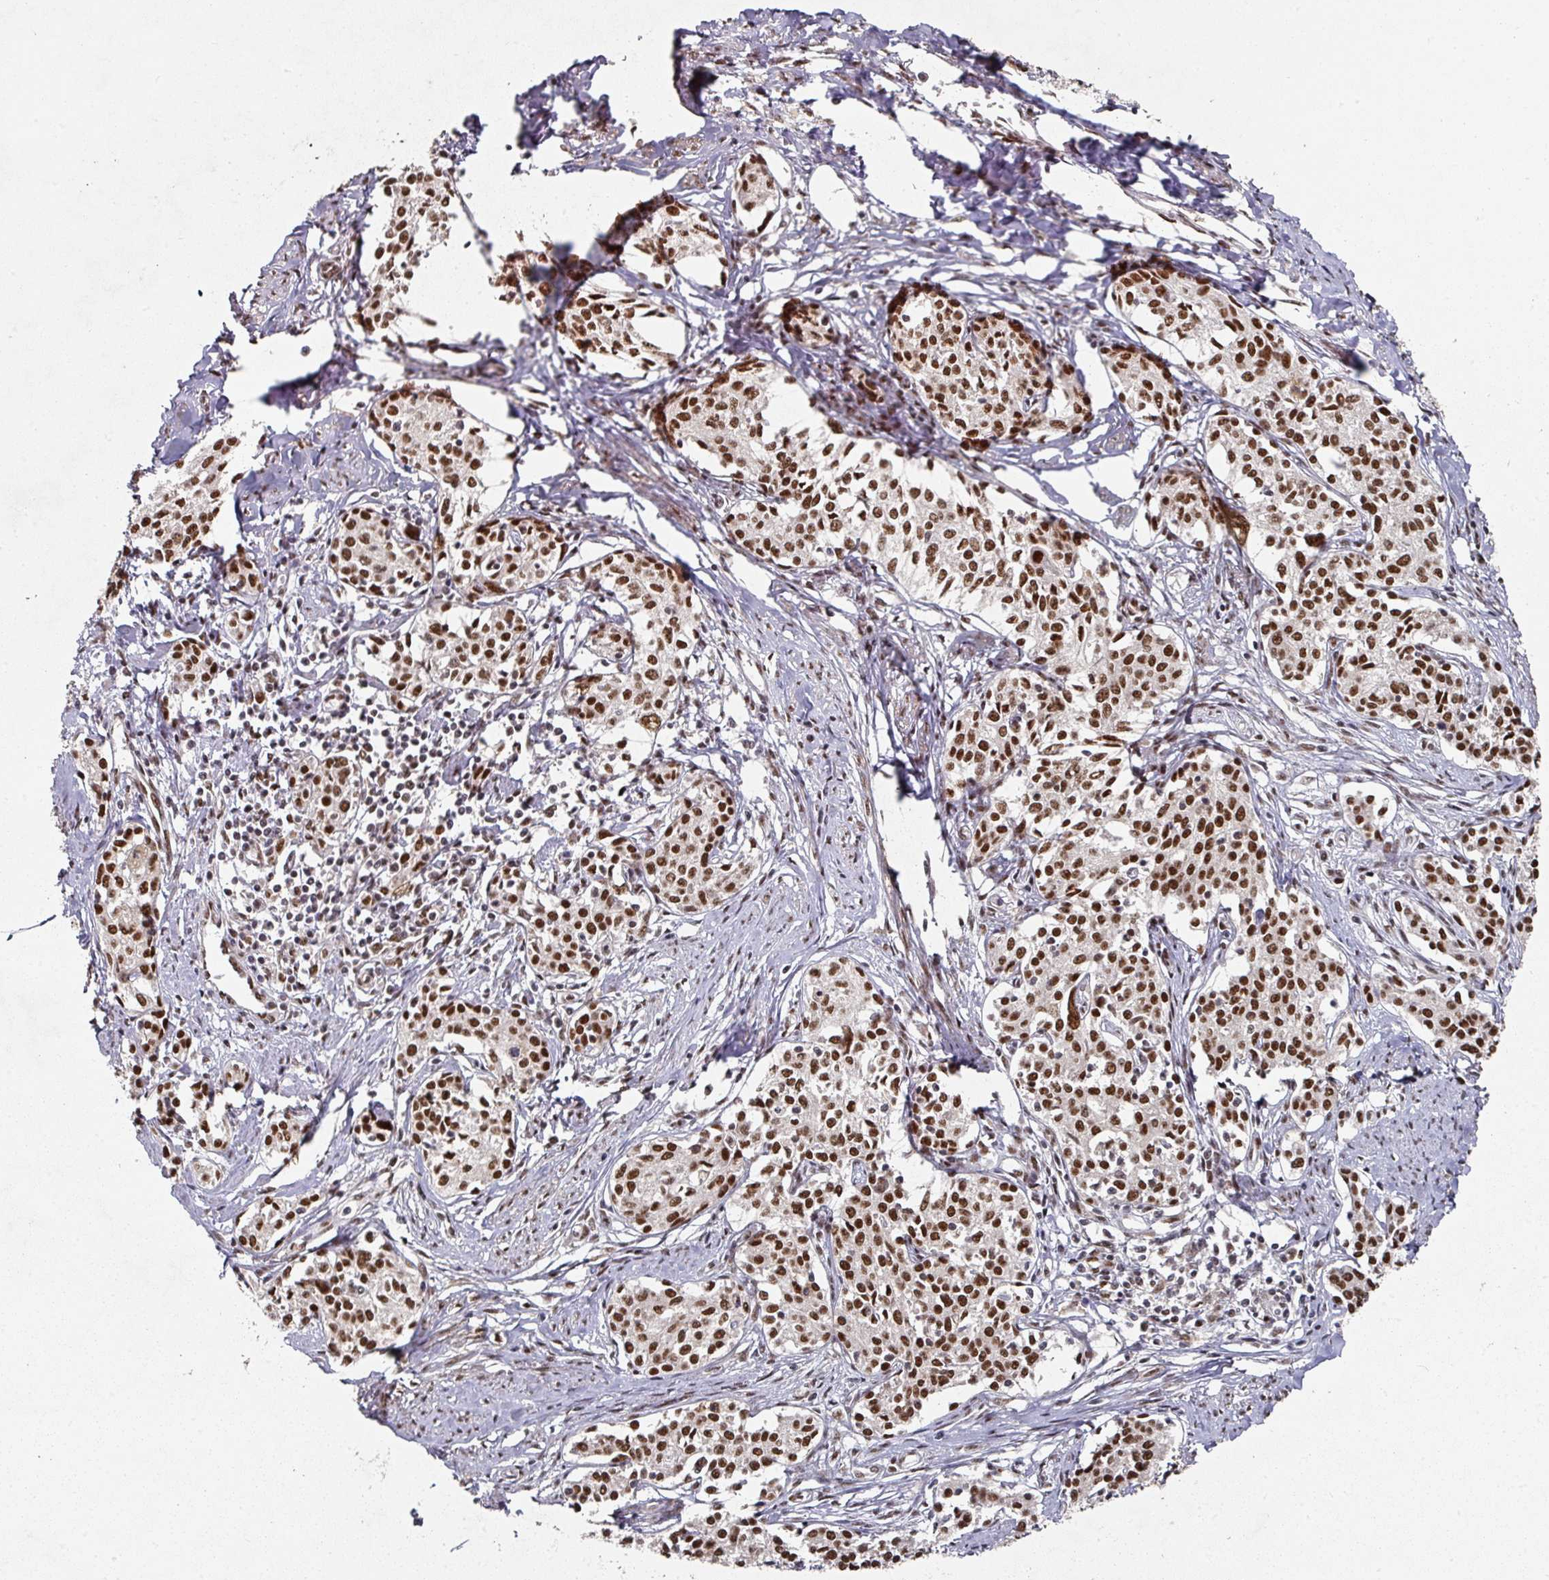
{"staining": {"intensity": "strong", "quantity": ">75%", "location": "nuclear"}, "tissue": "cervical cancer", "cell_type": "Tumor cells", "image_type": "cancer", "snomed": [{"axis": "morphology", "description": "Squamous cell carcinoma, NOS"}, {"axis": "morphology", "description": "Adenocarcinoma, NOS"}, {"axis": "topography", "description": "Cervix"}], "caption": "Immunohistochemistry of human squamous cell carcinoma (cervical) exhibits high levels of strong nuclear positivity in approximately >75% of tumor cells.", "gene": "MEPCE", "patient": {"sex": "female", "age": 52}}